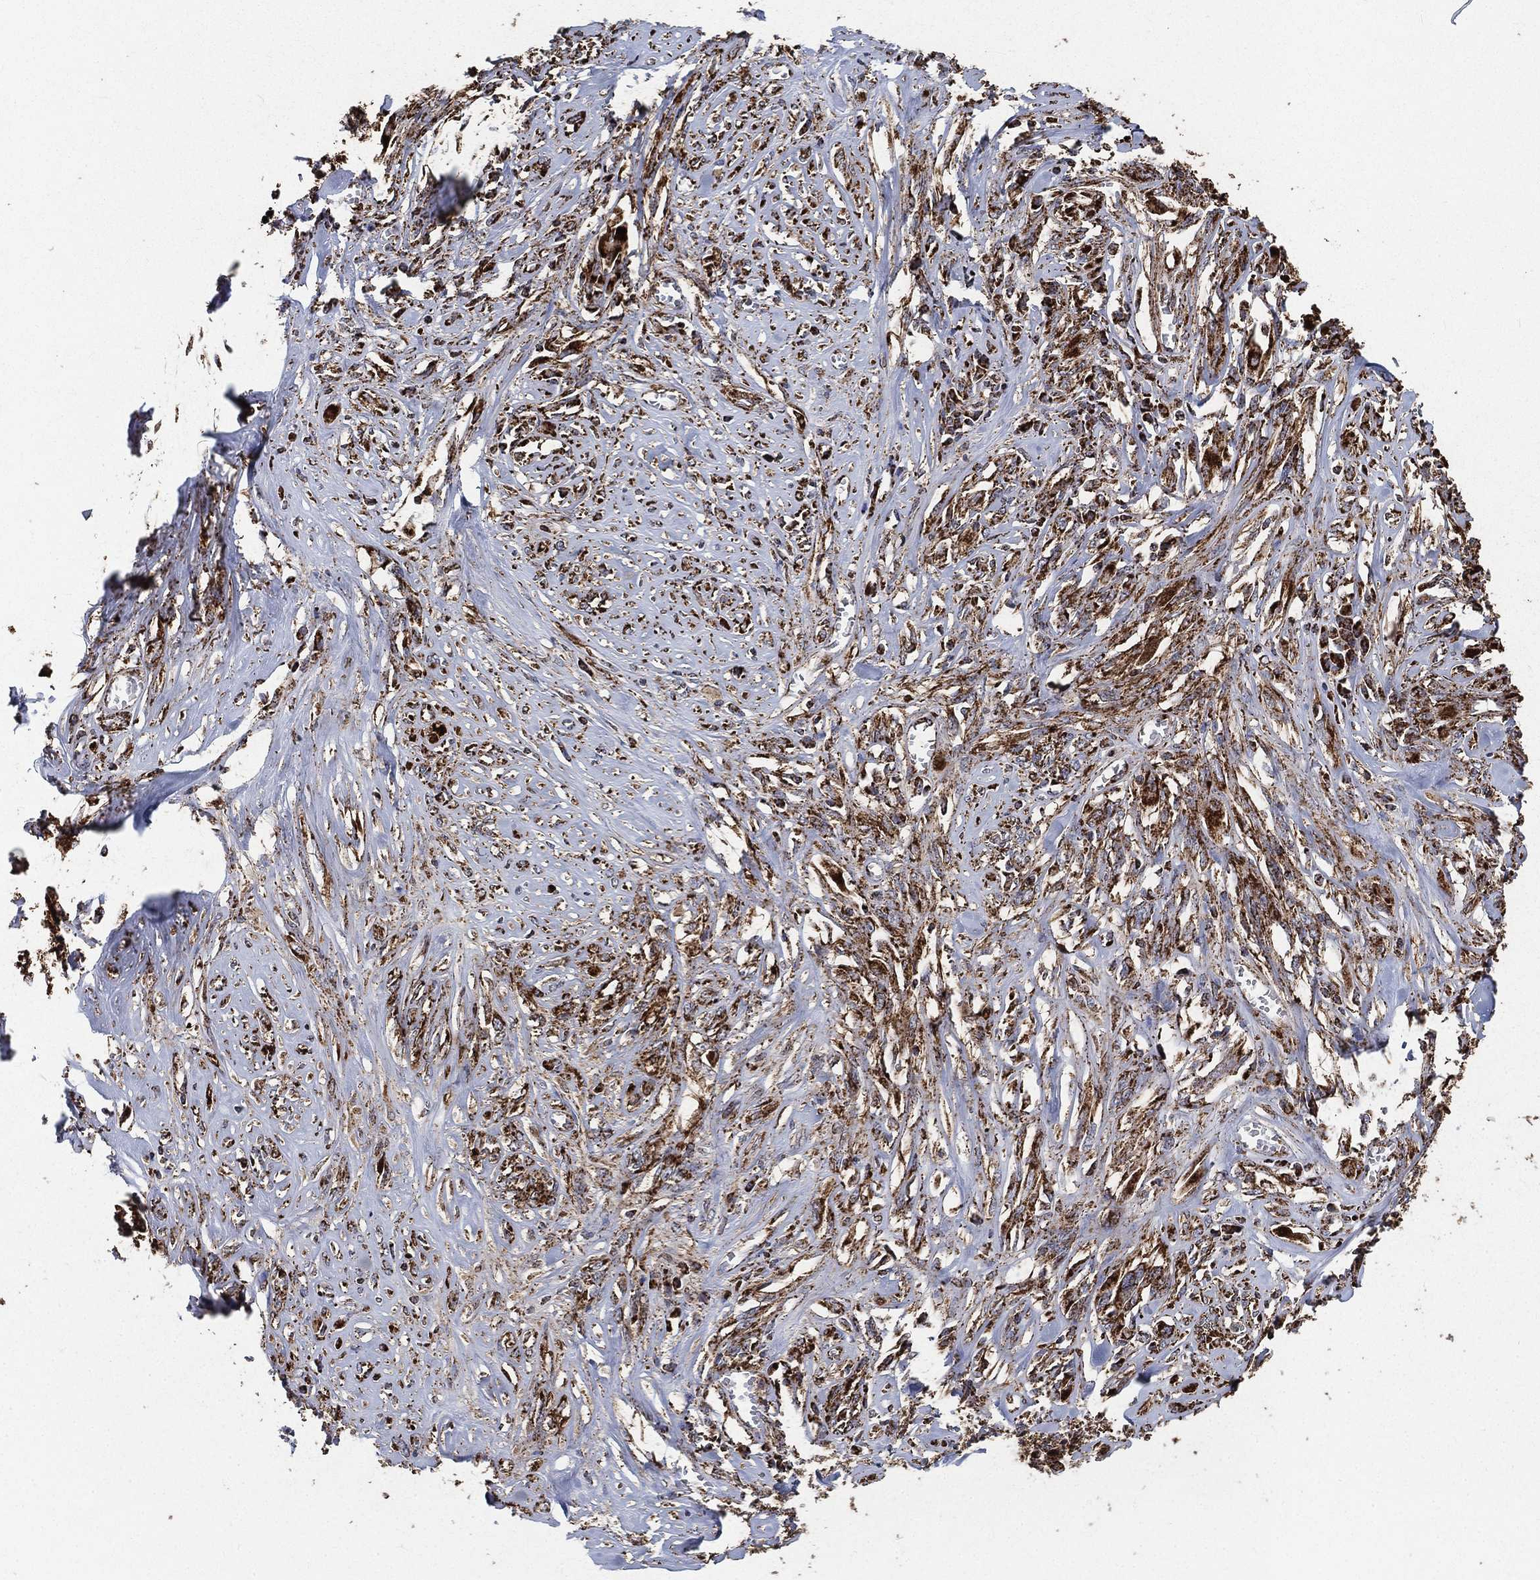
{"staining": {"intensity": "strong", "quantity": ">75%", "location": "cytoplasmic/membranous"}, "tissue": "melanoma", "cell_type": "Tumor cells", "image_type": "cancer", "snomed": [{"axis": "morphology", "description": "Malignant melanoma, NOS"}, {"axis": "topography", "description": "Skin"}], "caption": "Approximately >75% of tumor cells in human melanoma display strong cytoplasmic/membranous protein positivity as visualized by brown immunohistochemical staining.", "gene": "SLC38A7", "patient": {"sex": "female", "age": 91}}